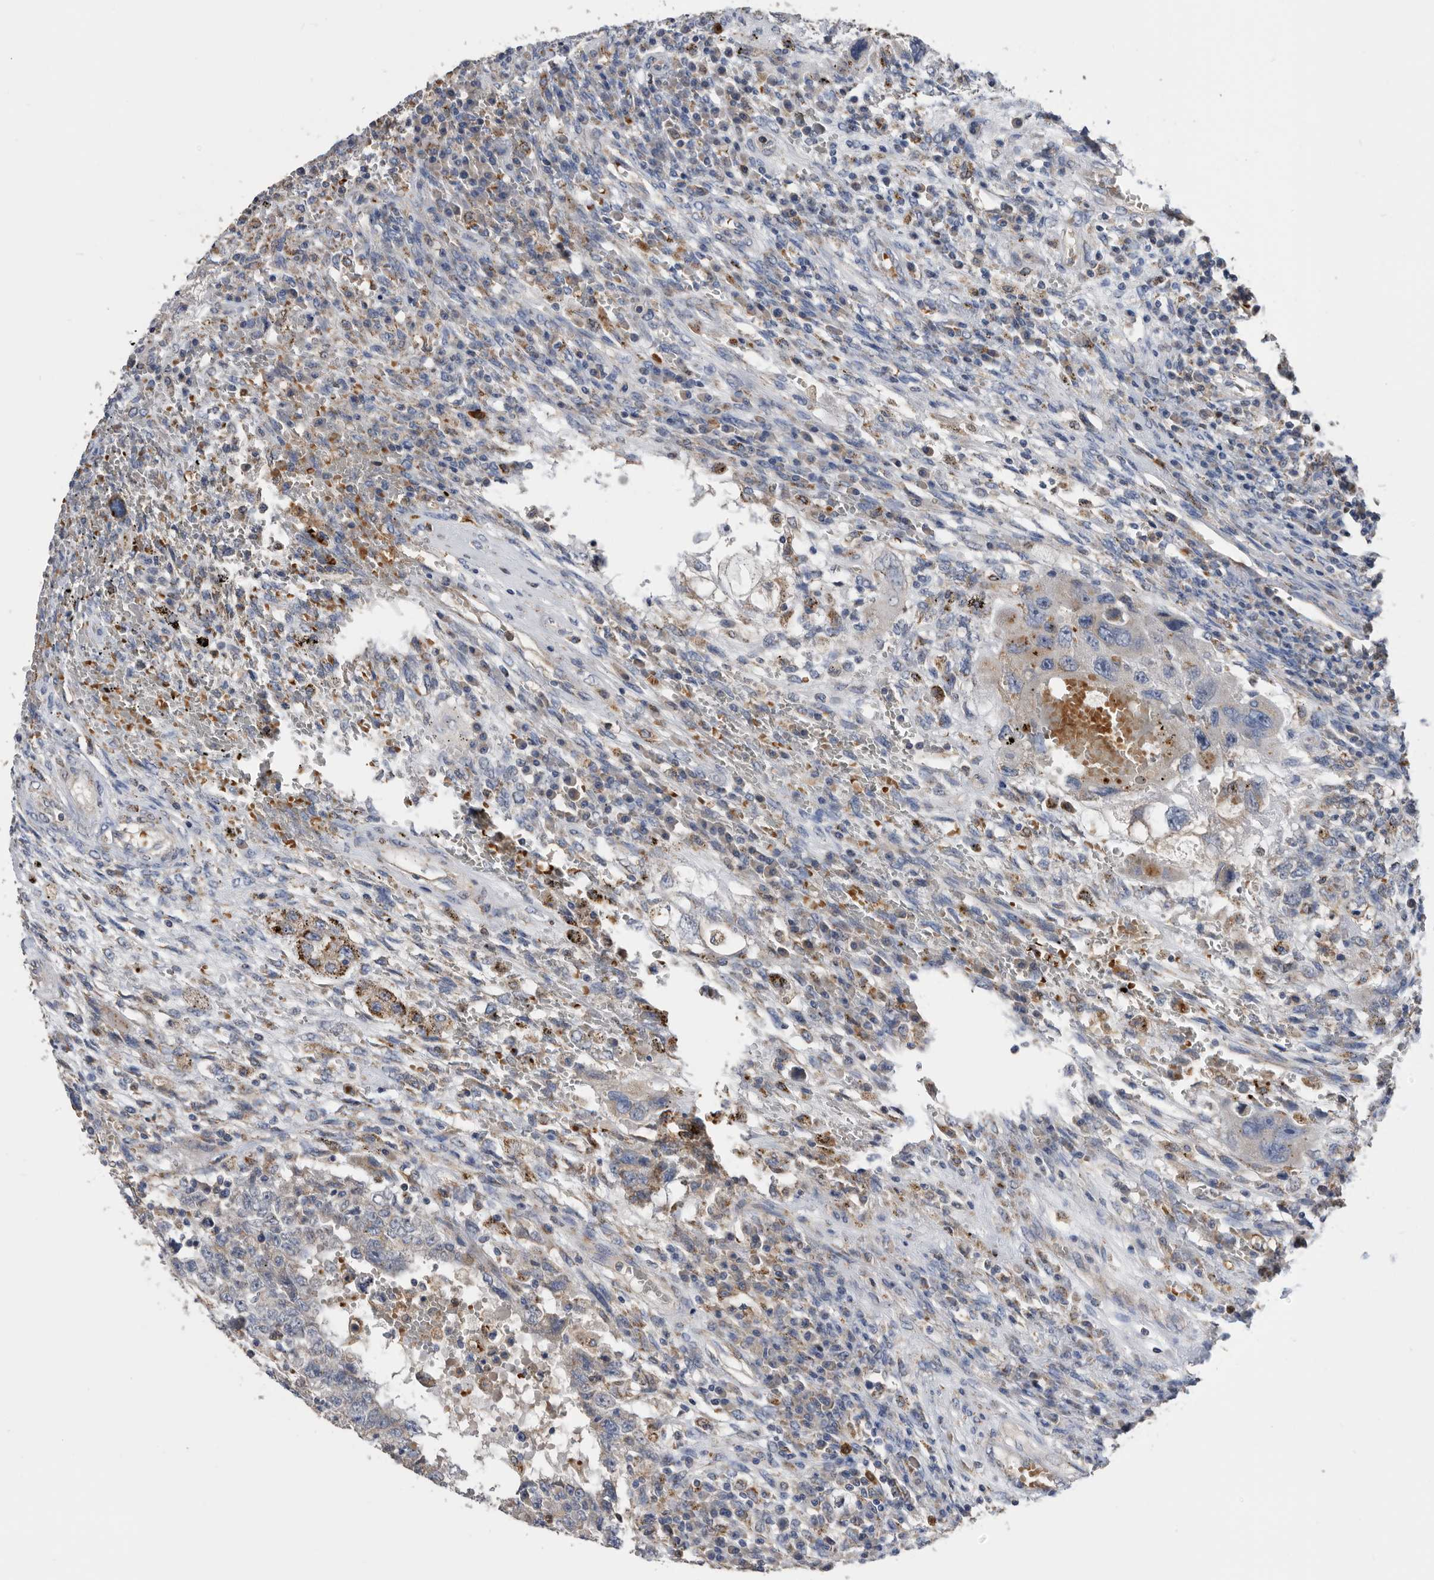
{"staining": {"intensity": "weak", "quantity": "25%-75%", "location": "cytoplasmic/membranous"}, "tissue": "testis cancer", "cell_type": "Tumor cells", "image_type": "cancer", "snomed": [{"axis": "morphology", "description": "Carcinoma, Embryonal, NOS"}, {"axis": "topography", "description": "Testis"}], "caption": "Immunohistochemistry (DAB) staining of testis cancer exhibits weak cytoplasmic/membranous protein positivity in about 25%-75% of tumor cells.", "gene": "CRISPLD2", "patient": {"sex": "male", "age": 26}}